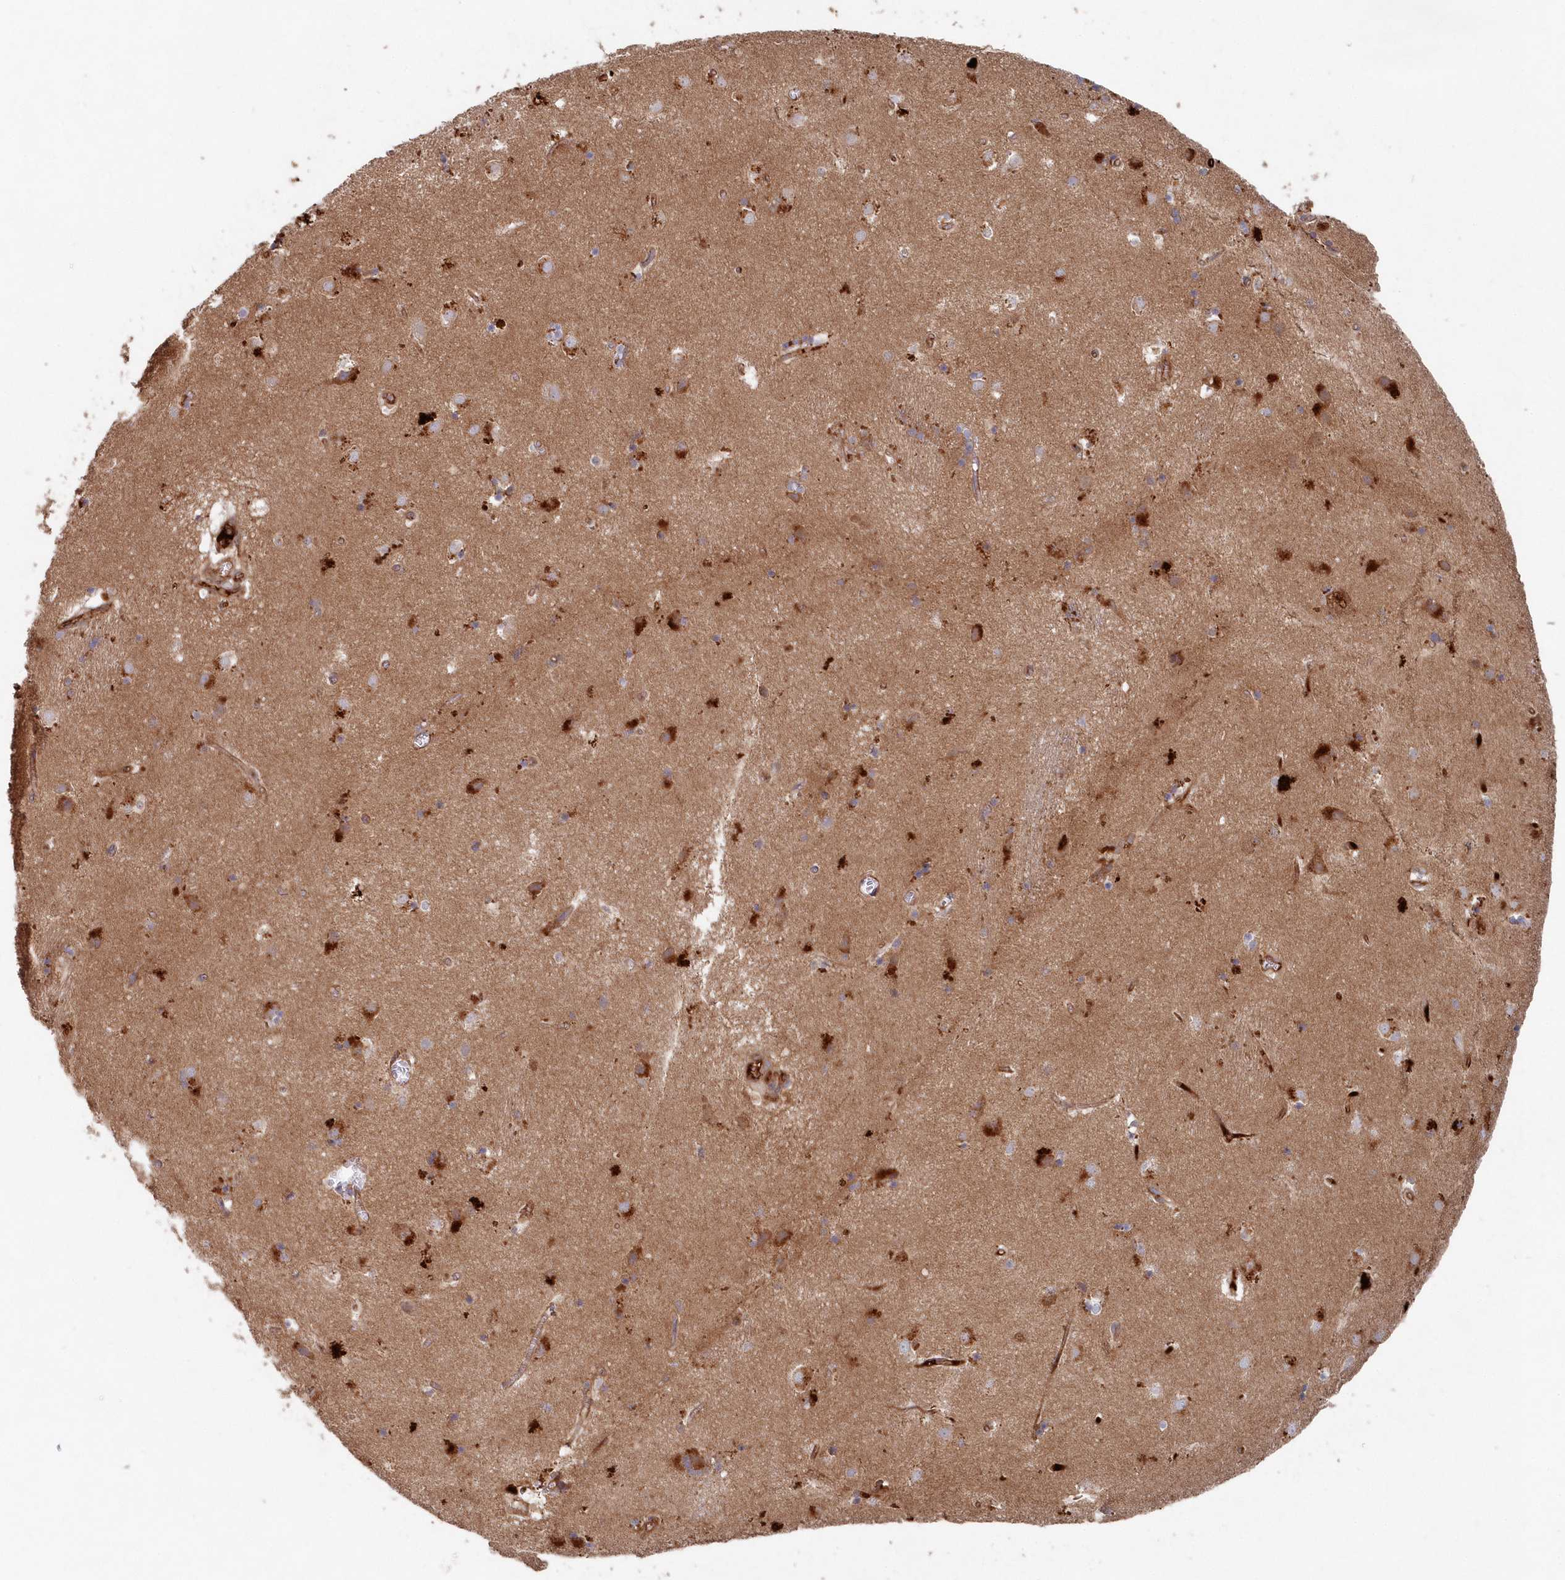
{"staining": {"intensity": "moderate", "quantity": "25%-75%", "location": "cytoplasmic/membranous"}, "tissue": "caudate", "cell_type": "Glial cells", "image_type": "normal", "snomed": [{"axis": "morphology", "description": "Normal tissue, NOS"}, {"axis": "topography", "description": "Lateral ventricle wall"}], "caption": "Immunohistochemical staining of benign human caudate exhibits 25%-75% levels of moderate cytoplasmic/membranous protein staining in about 25%-75% of glial cells.", "gene": "ABHD14B", "patient": {"sex": "male", "age": 70}}